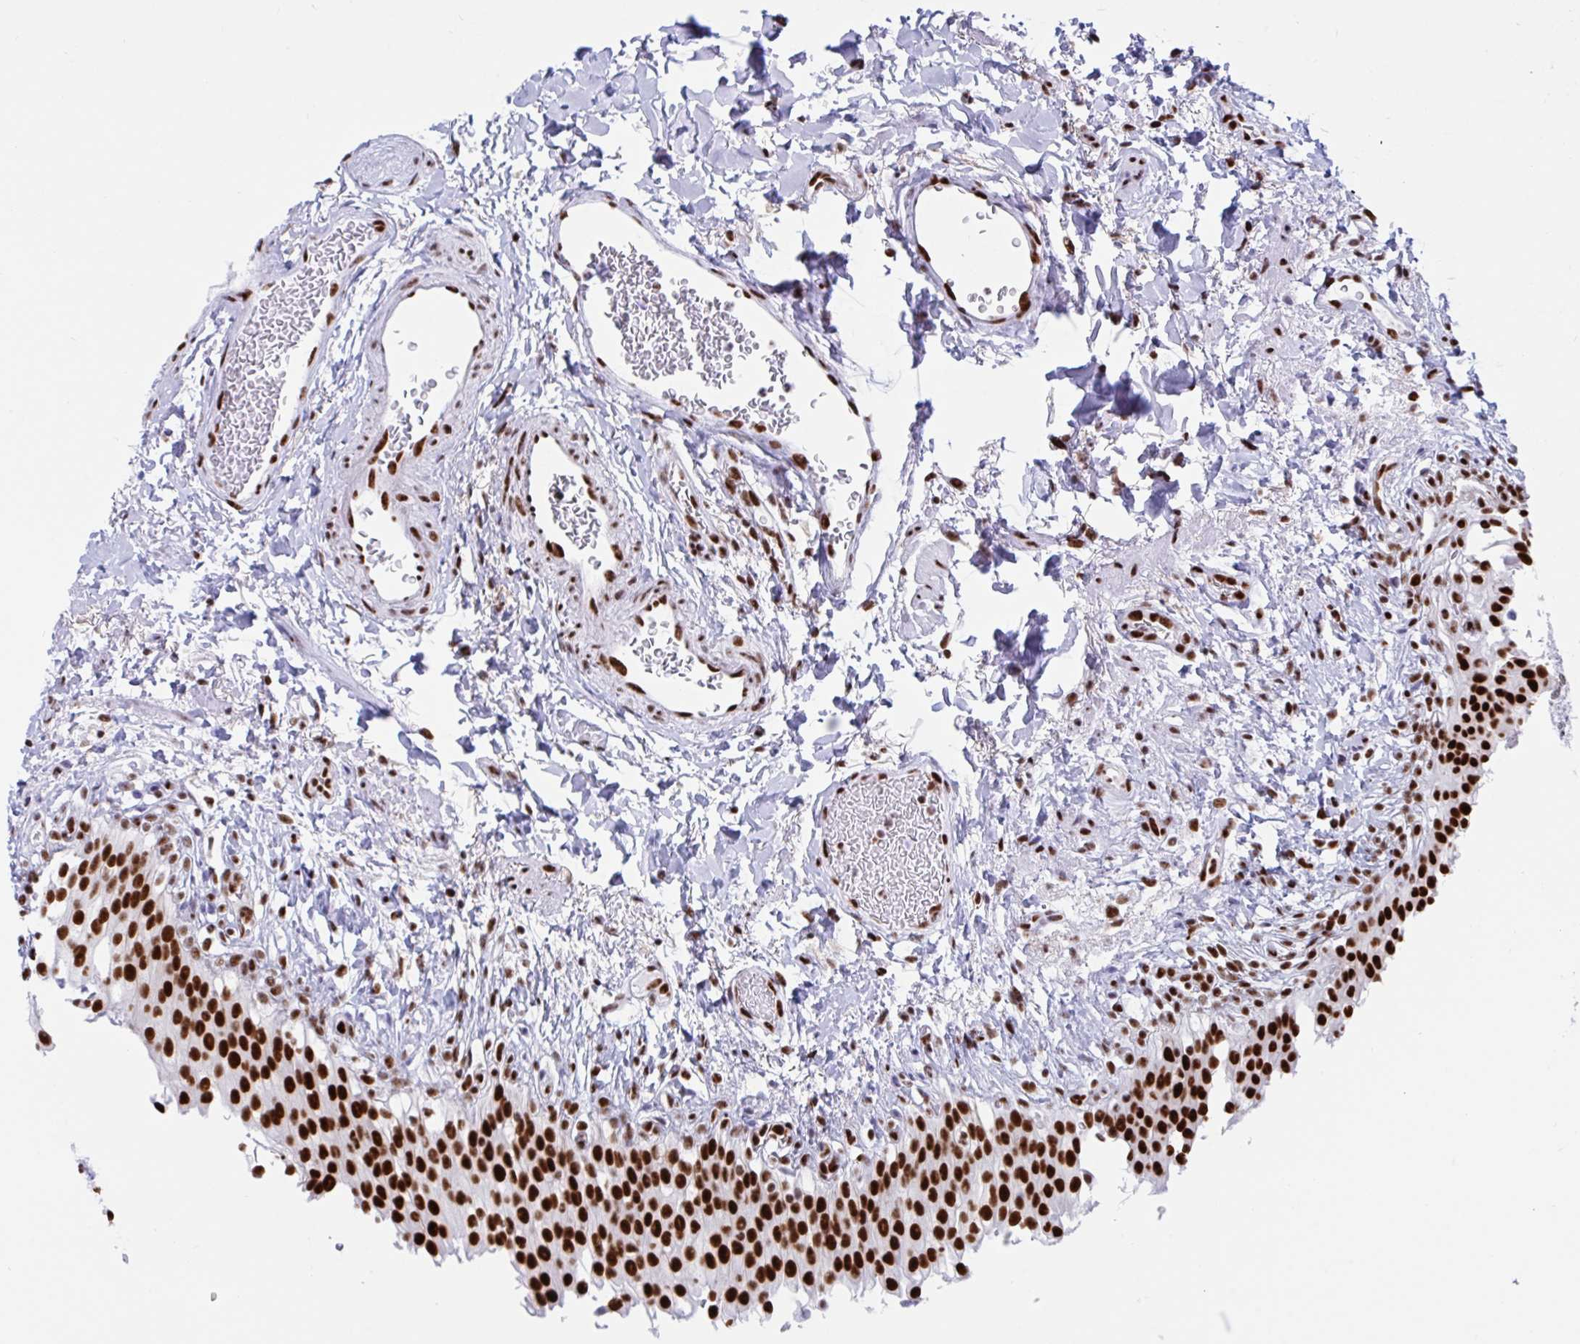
{"staining": {"intensity": "strong", "quantity": ">75%", "location": "nuclear"}, "tissue": "urinary bladder", "cell_type": "Urothelial cells", "image_type": "normal", "snomed": [{"axis": "morphology", "description": "Normal tissue, NOS"}, {"axis": "topography", "description": "Urinary bladder"}, {"axis": "topography", "description": "Peripheral nerve tissue"}], "caption": "High-power microscopy captured an IHC photomicrograph of benign urinary bladder, revealing strong nuclear staining in about >75% of urothelial cells.", "gene": "IKZF2", "patient": {"sex": "female", "age": 60}}